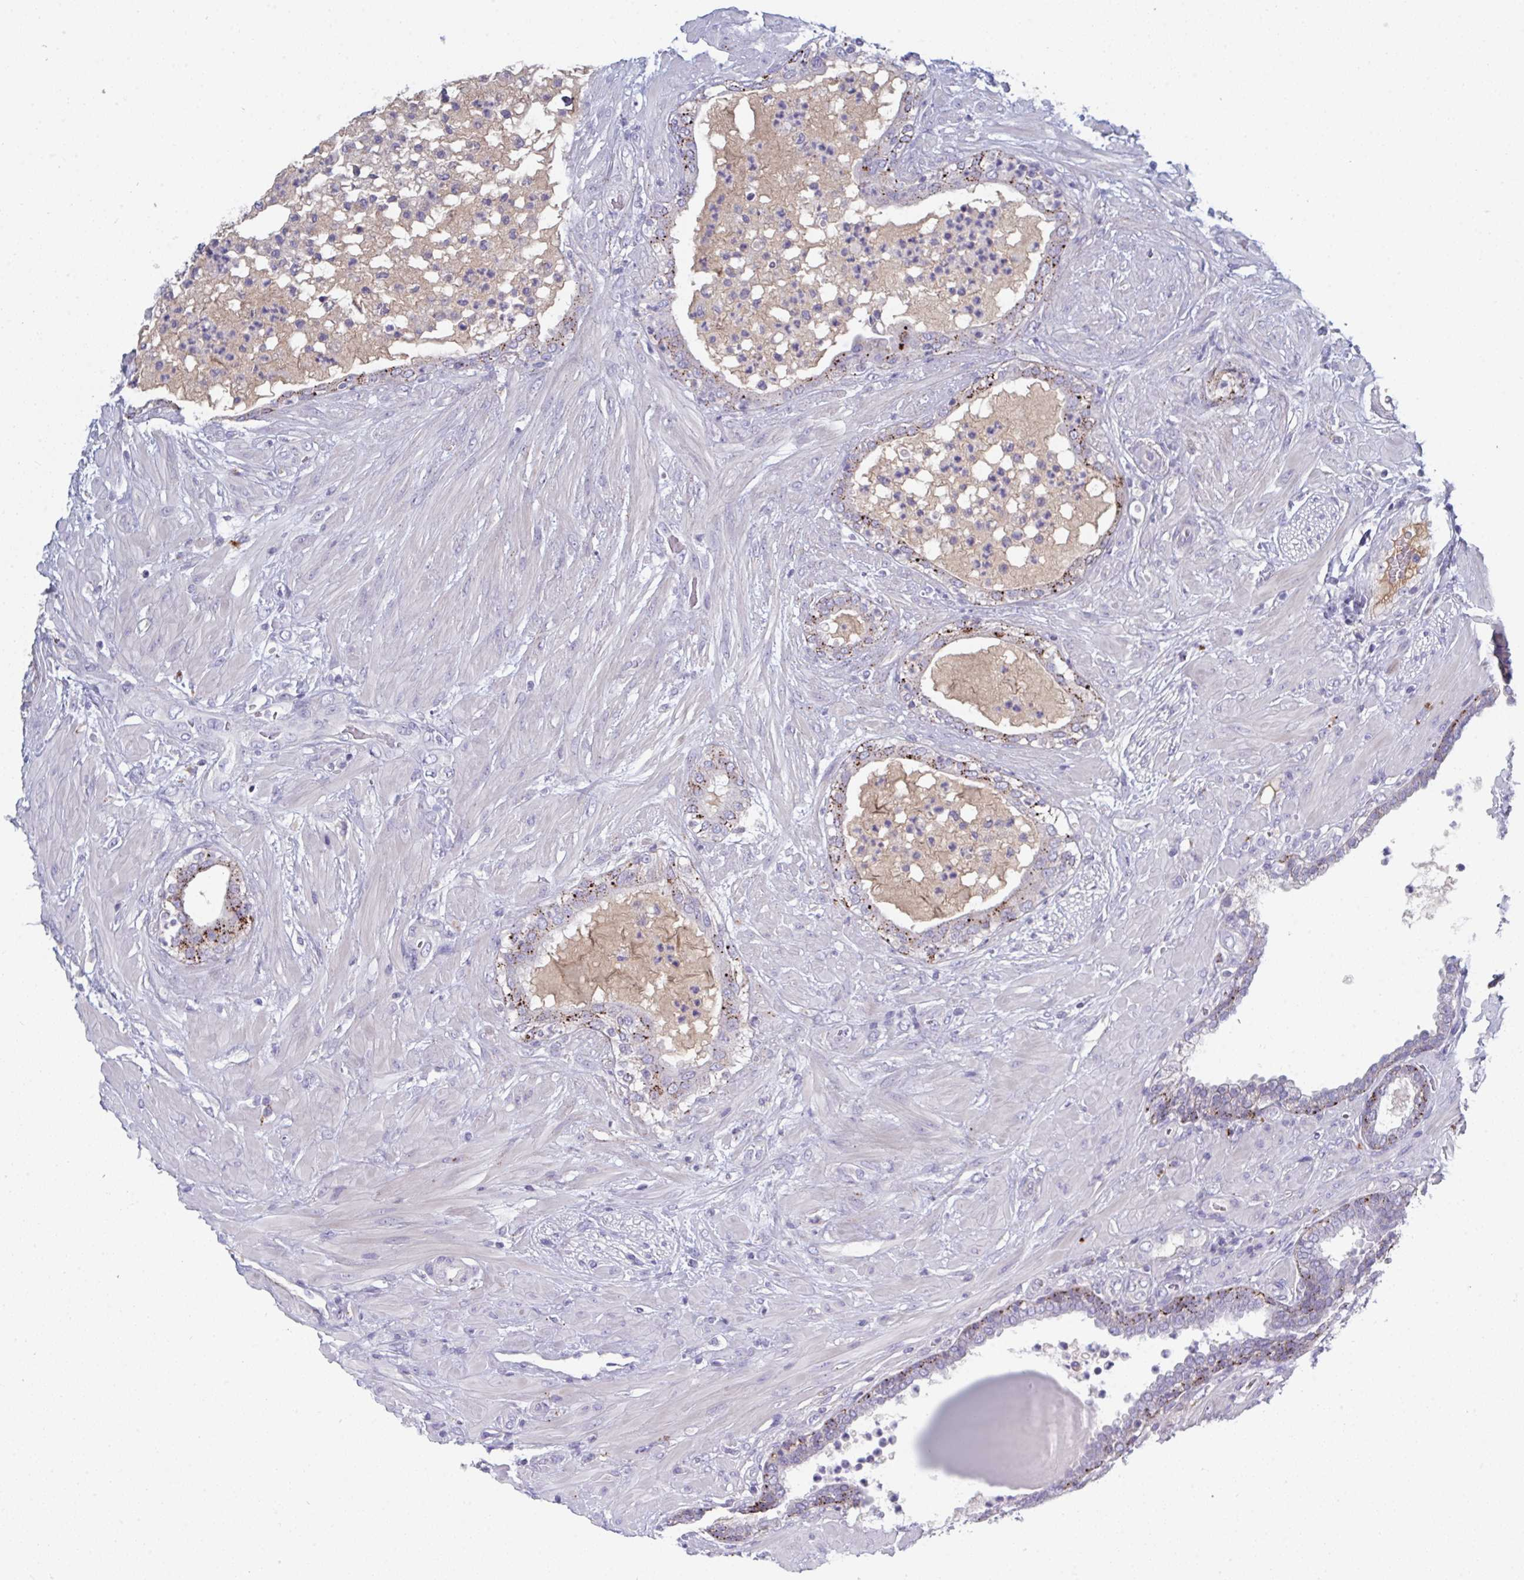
{"staining": {"intensity": "moderate", "quantity": "25%-75%", "location": "cytoplasmic/membranous"}, "tissue": "prostate cancer", "cell_type": "Tumor cells", "image_type": "cancer", "snomed": [{"axis": "morphology", "description": "Adenocarcinoma, High grade"}, {"axis": "topography", "description": "Prostate"}], "caption": "Brown immunohistochemical staining in prostate cancer (high-grade adenocarcinoma) shows moderate cytoplasmic/membranous expression in about 25%-75% of tumor cells.", "gene": "HGFAC", "patient": {"sex": "male", "age": 62}}